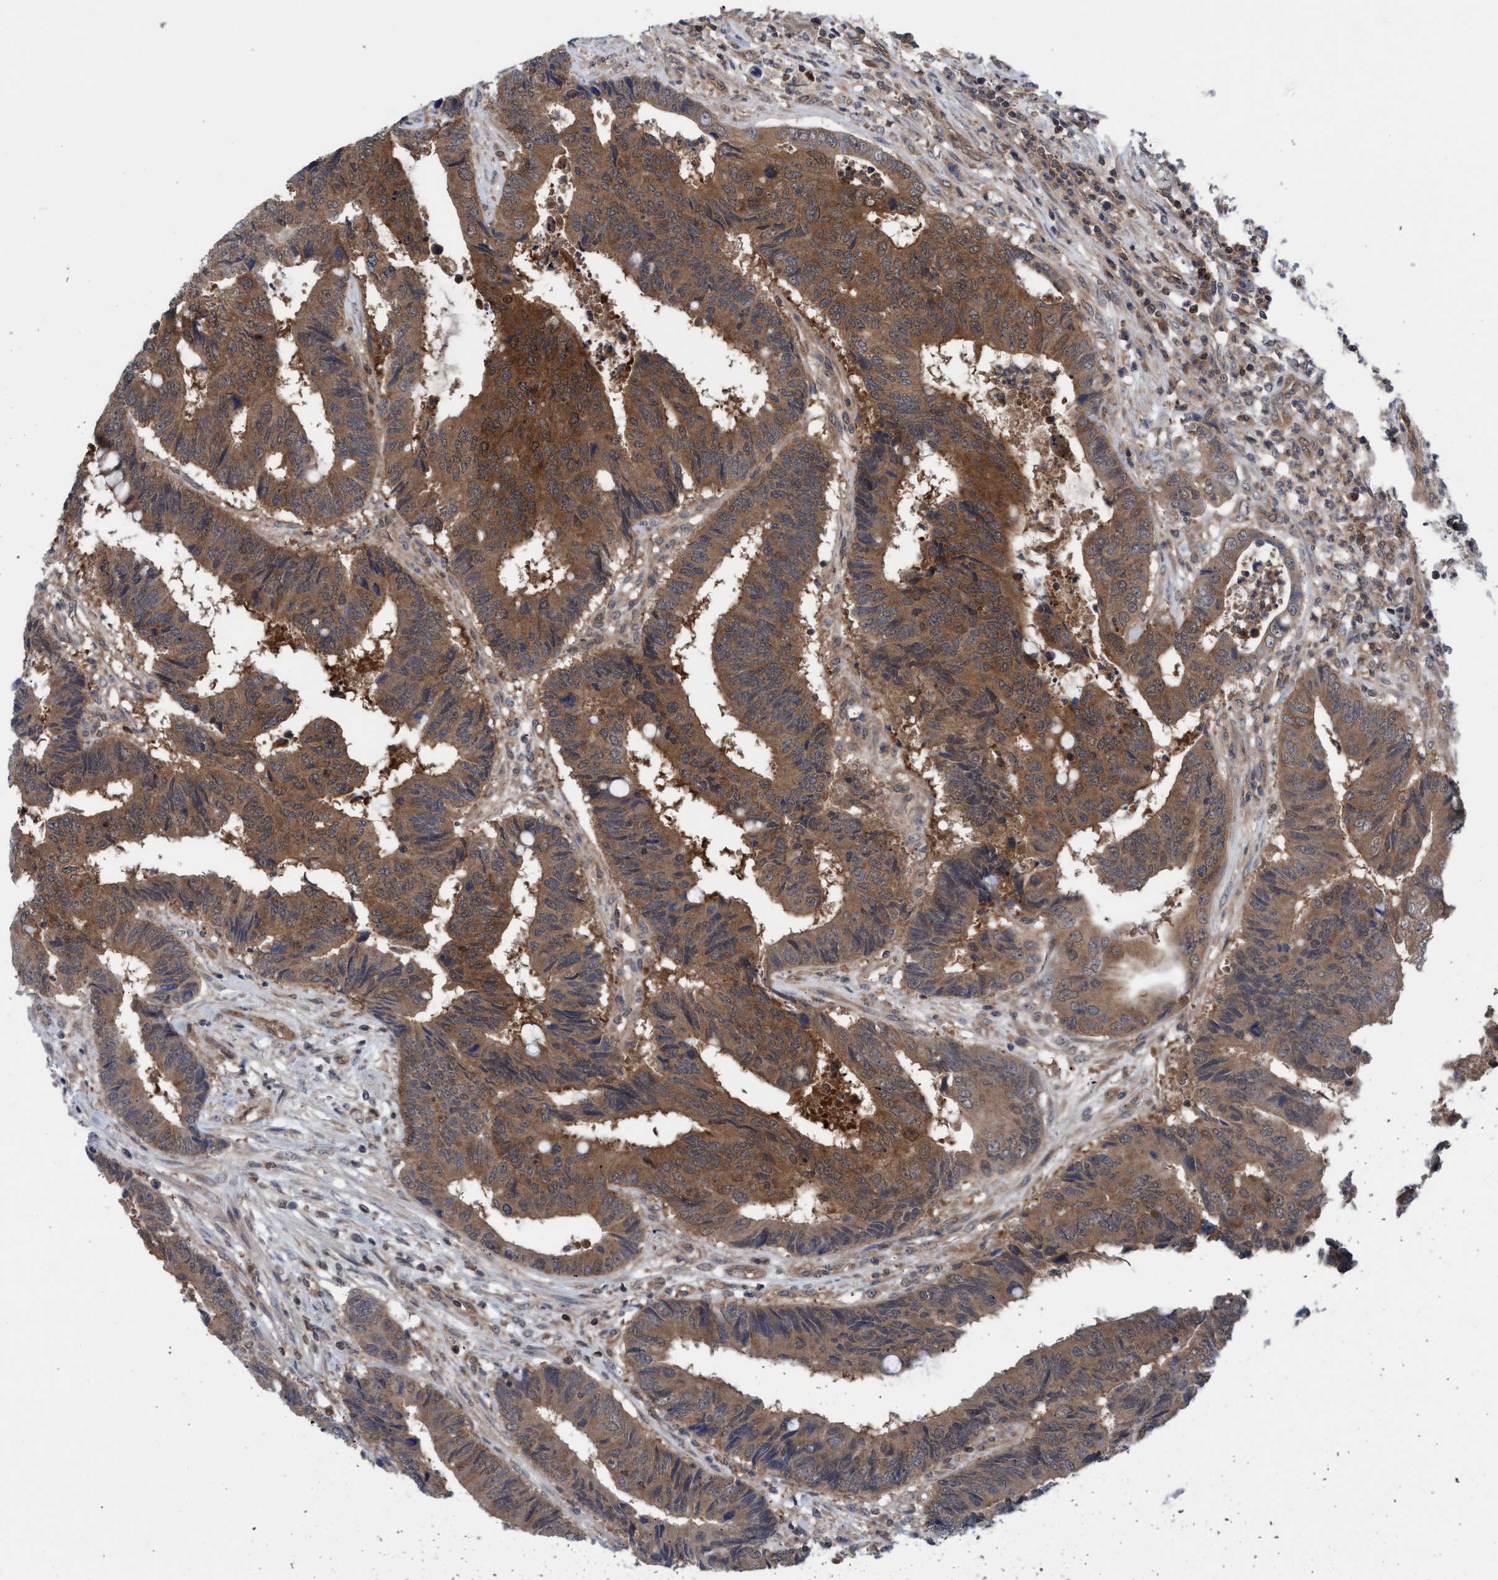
{"staining": {"intensity": "moderate", "quantity": ">75%", "location": "cytoplasmic/membranous"}, "tissue": "colorectal cancer", "cell_type": "Tumor cells", "image_type": "cancer", "snomed": [{"axis": "morphology", "description": "Adenocarcinoma, NOS"}, {"axis": "topography", "description": "Rectum"}], "caption": "DAB immunohistochemical staining of human adenocarcinoma (colorectal) demonstrates moderate cytoplasmic/membranous protein staining in approximately >75% of tumor cells.", "gene": "GLOD4", "patient": {"sex": "male", "age": 84}}